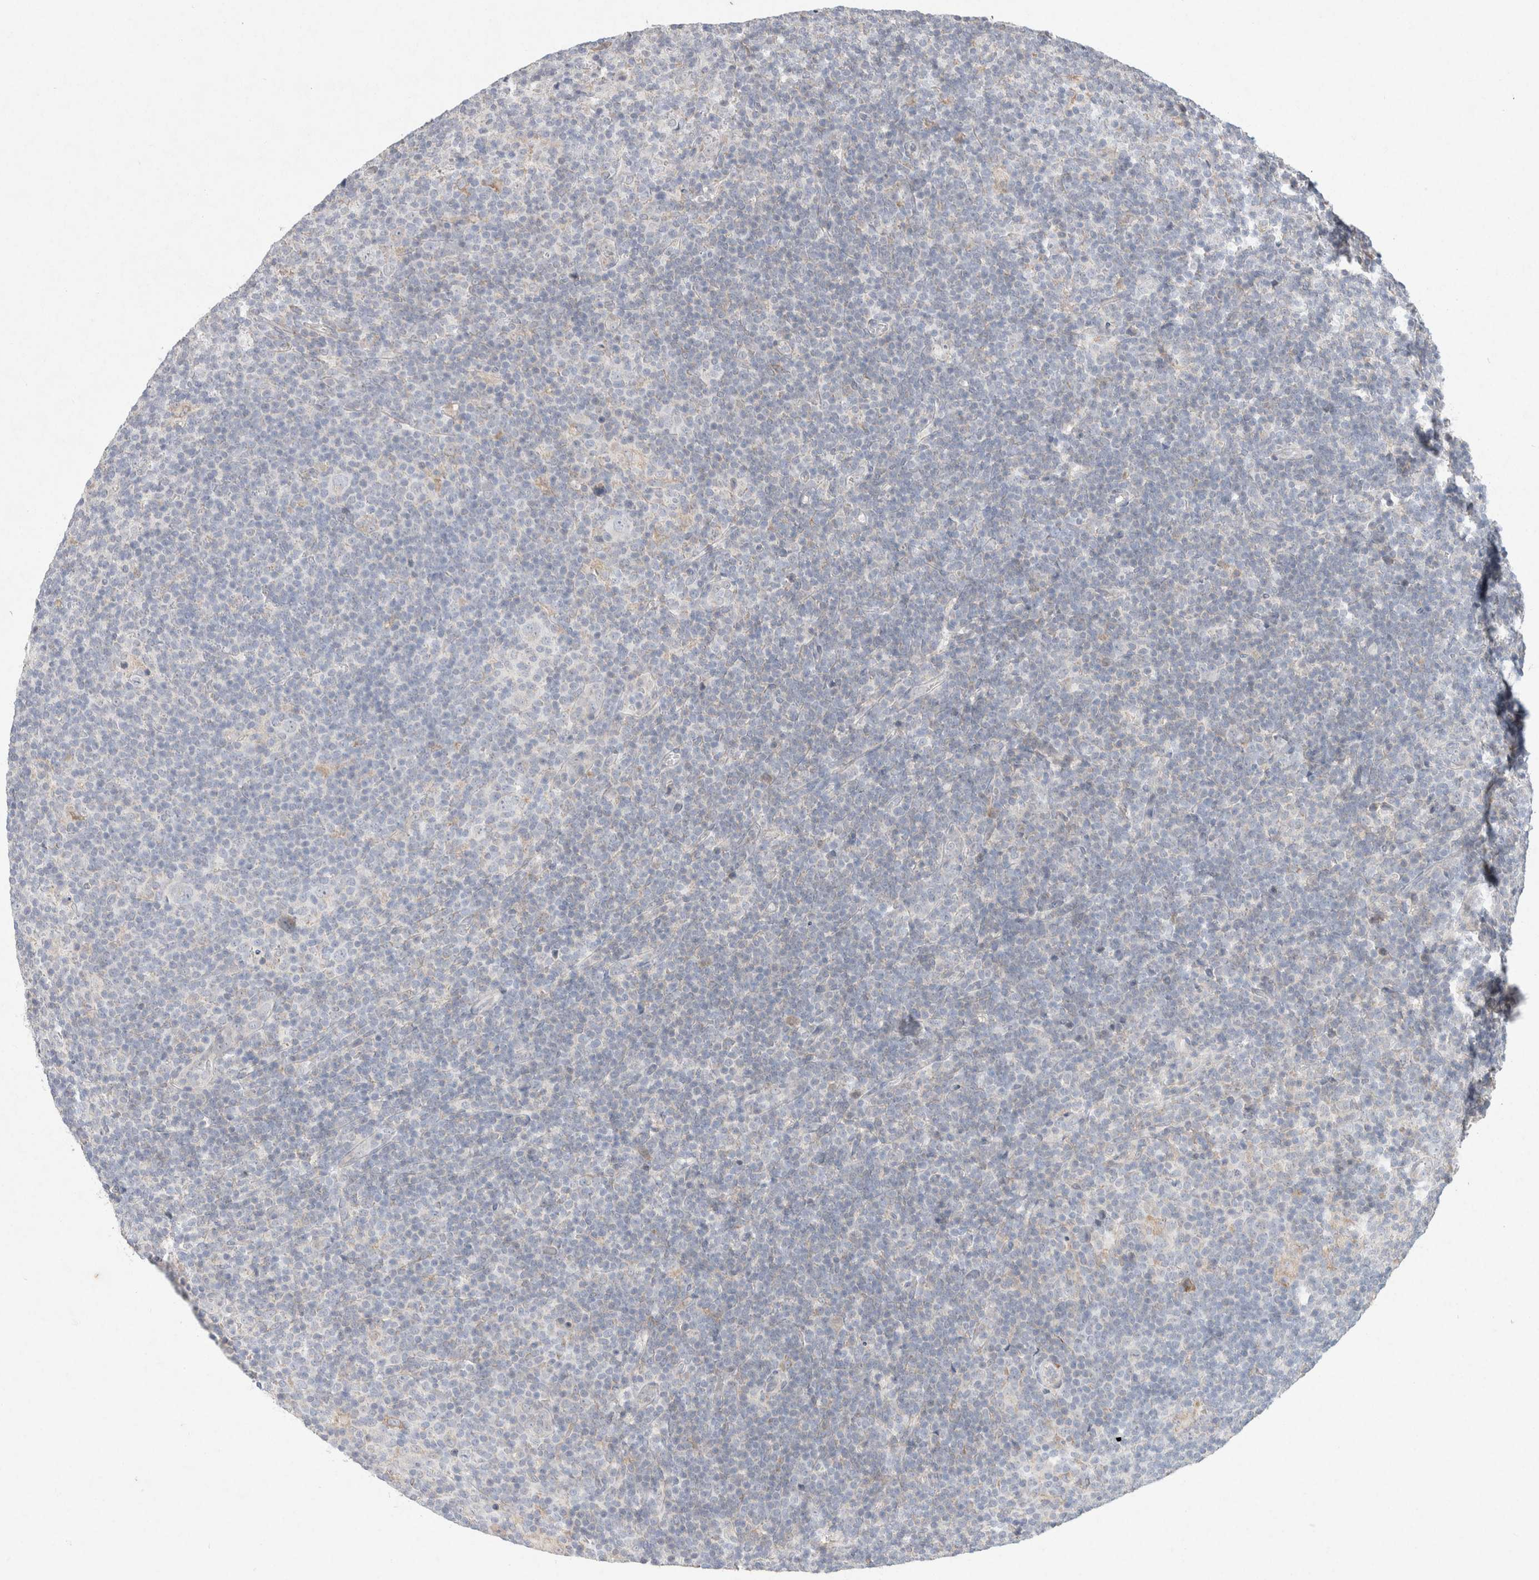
{"staining": {"intensity": "negative", "quantity": "none", "location": "none"}, "tissue": "lymphoma", "cell_type": "Tumor cells", "image_type": "cancer", "snomed": [{"axis": "morphology", "description": "Hodgkin's disease, NOS"}, {"axis": "topography", "description": "Lymph node"}], "caption": "The image exhibits no significant positivity in tumor cells of Hodgkin's disease. (DAB (3,3'-diaminobenzidine) IHC with hematoxylin counter stain).", "gene": "CMTM4", "patient": {"sex": "female", "age": 57}}